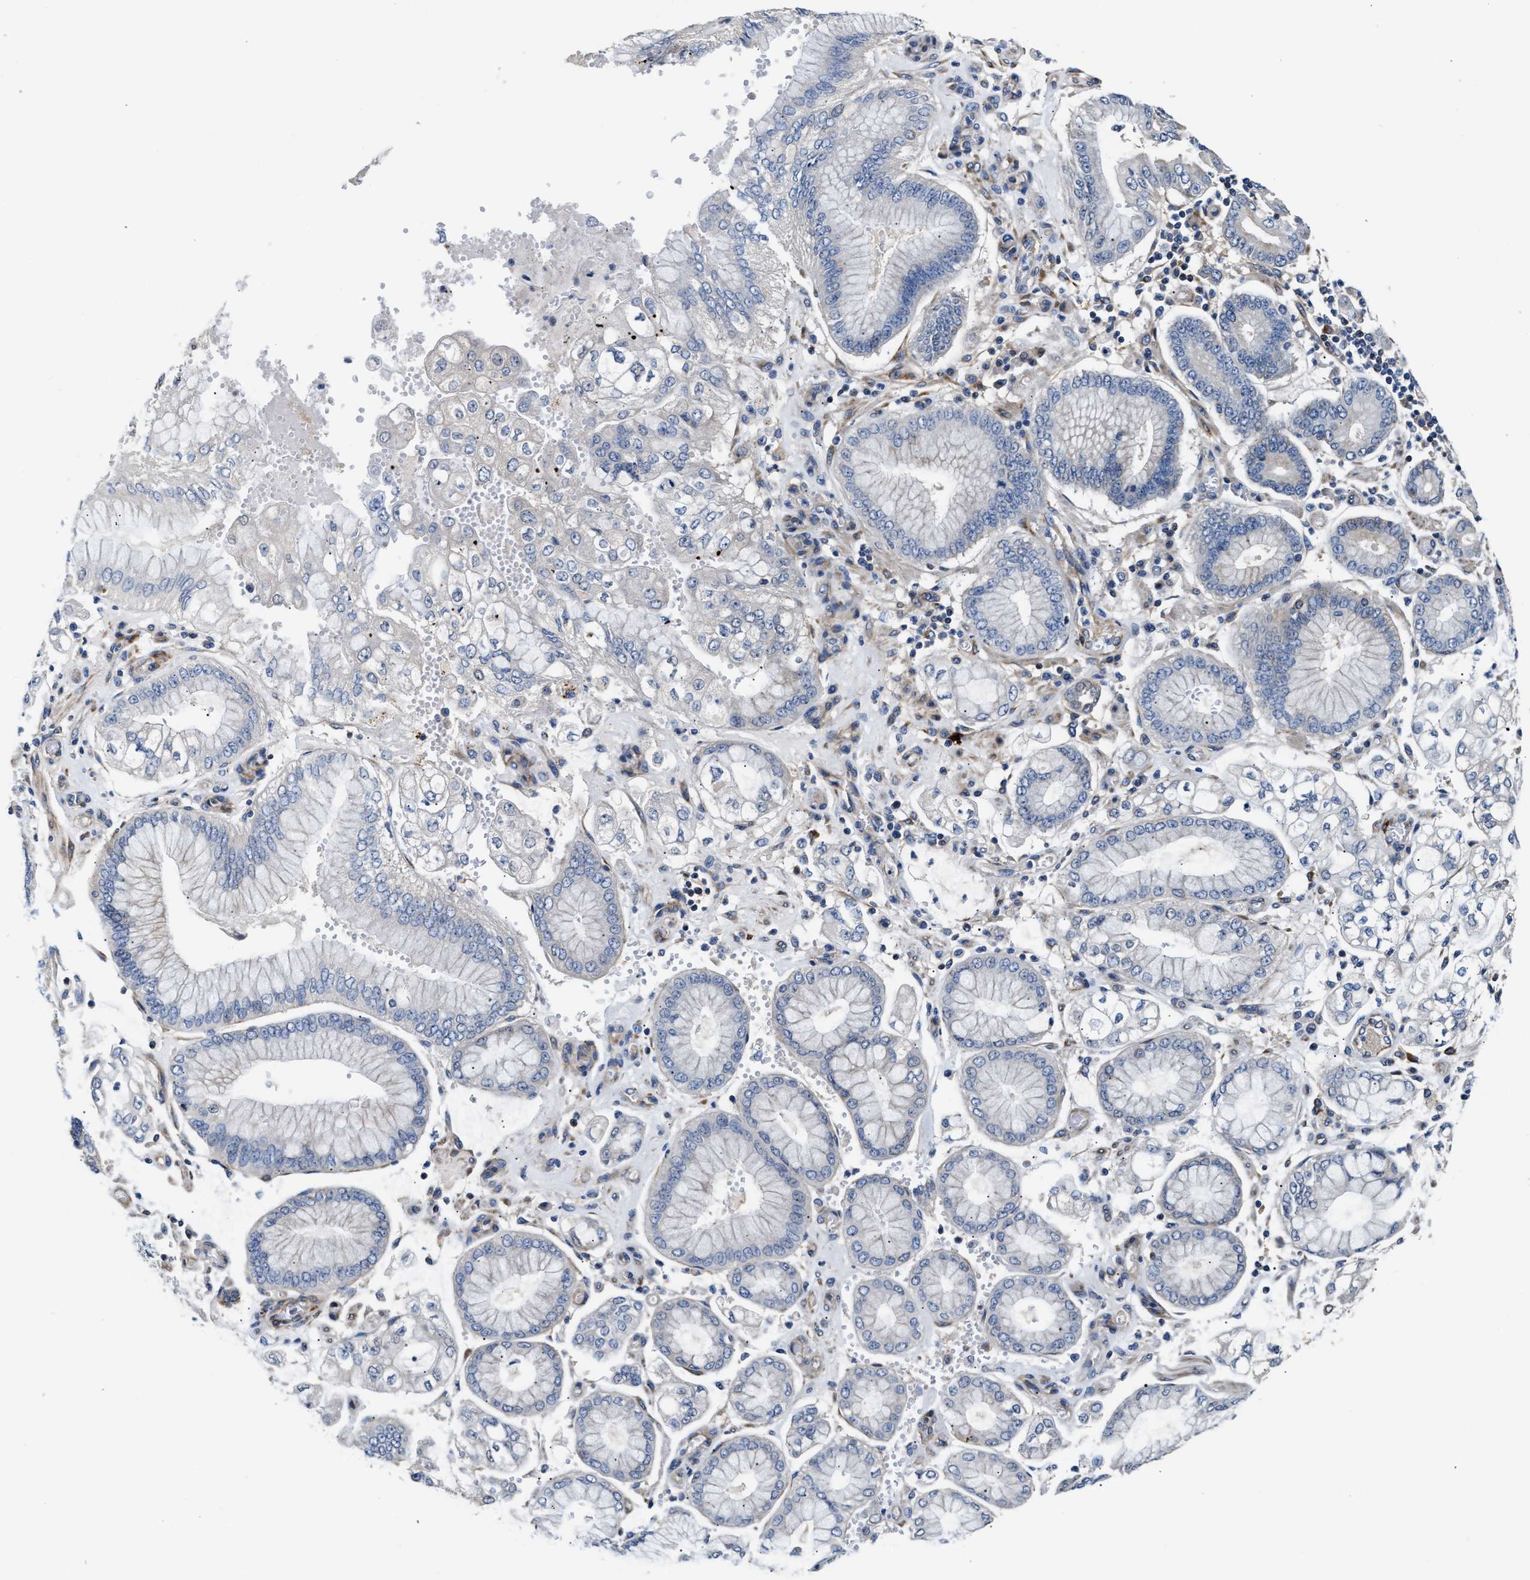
{"staining": {"intensity": "negative", "quantity": "none", "location": "none"}, "tissue": "stomach cancer", "cell_type": "Tumor cells", "image_type": "cancer", "snomed": [{"axis": "morphology", "description": "Adenocarcinoma, NOS"}, {"axis": "topography", "description": "Stomach"}], "caption": "Tumor cells are negative for brown protein staining in stomach cancer (adenocarcinoma). (DAB (3,3'-diaminobenzidine) immunohistochemistry, high magnification).", "gene": "TEX2", "patient": {"sex": "male", "age": 76}}